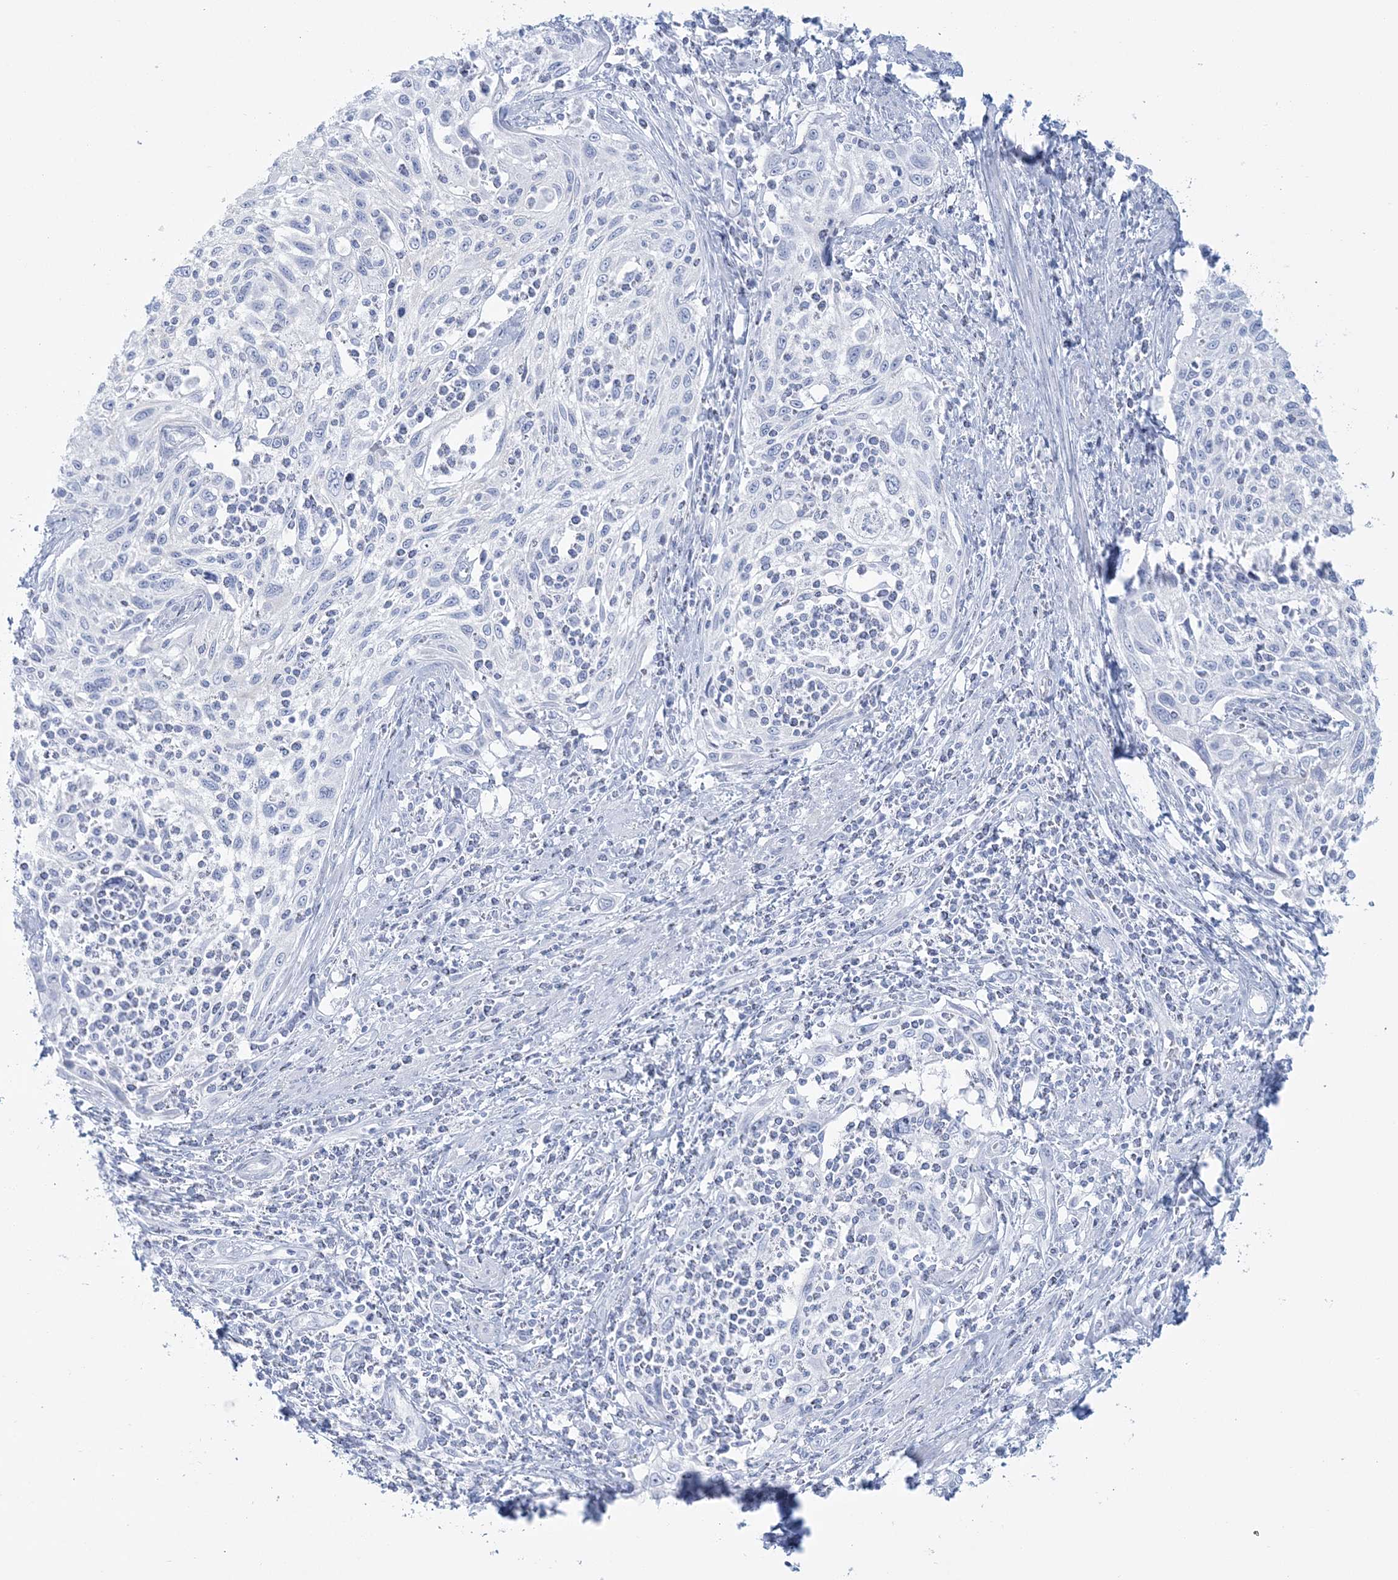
{"staining": {"intensity": "negative", "quantity": "none", "location": "none"}, "tissue": "cervical cancer", "cell_type": "Tumor cells", "image_type": "cancer", "snomed": [{"axis": "morphology", "description": "Squamous cell carcinoma, NOS"}, {"axis": "topography", "description": "Cervix"}], "caption": "An immunohistochemistry image of cervical cancer is shown. There is no staining in tumor cells of cervical cancer.", "gene": "ADGB", "patient": {"sex": "female", "age": 70}}